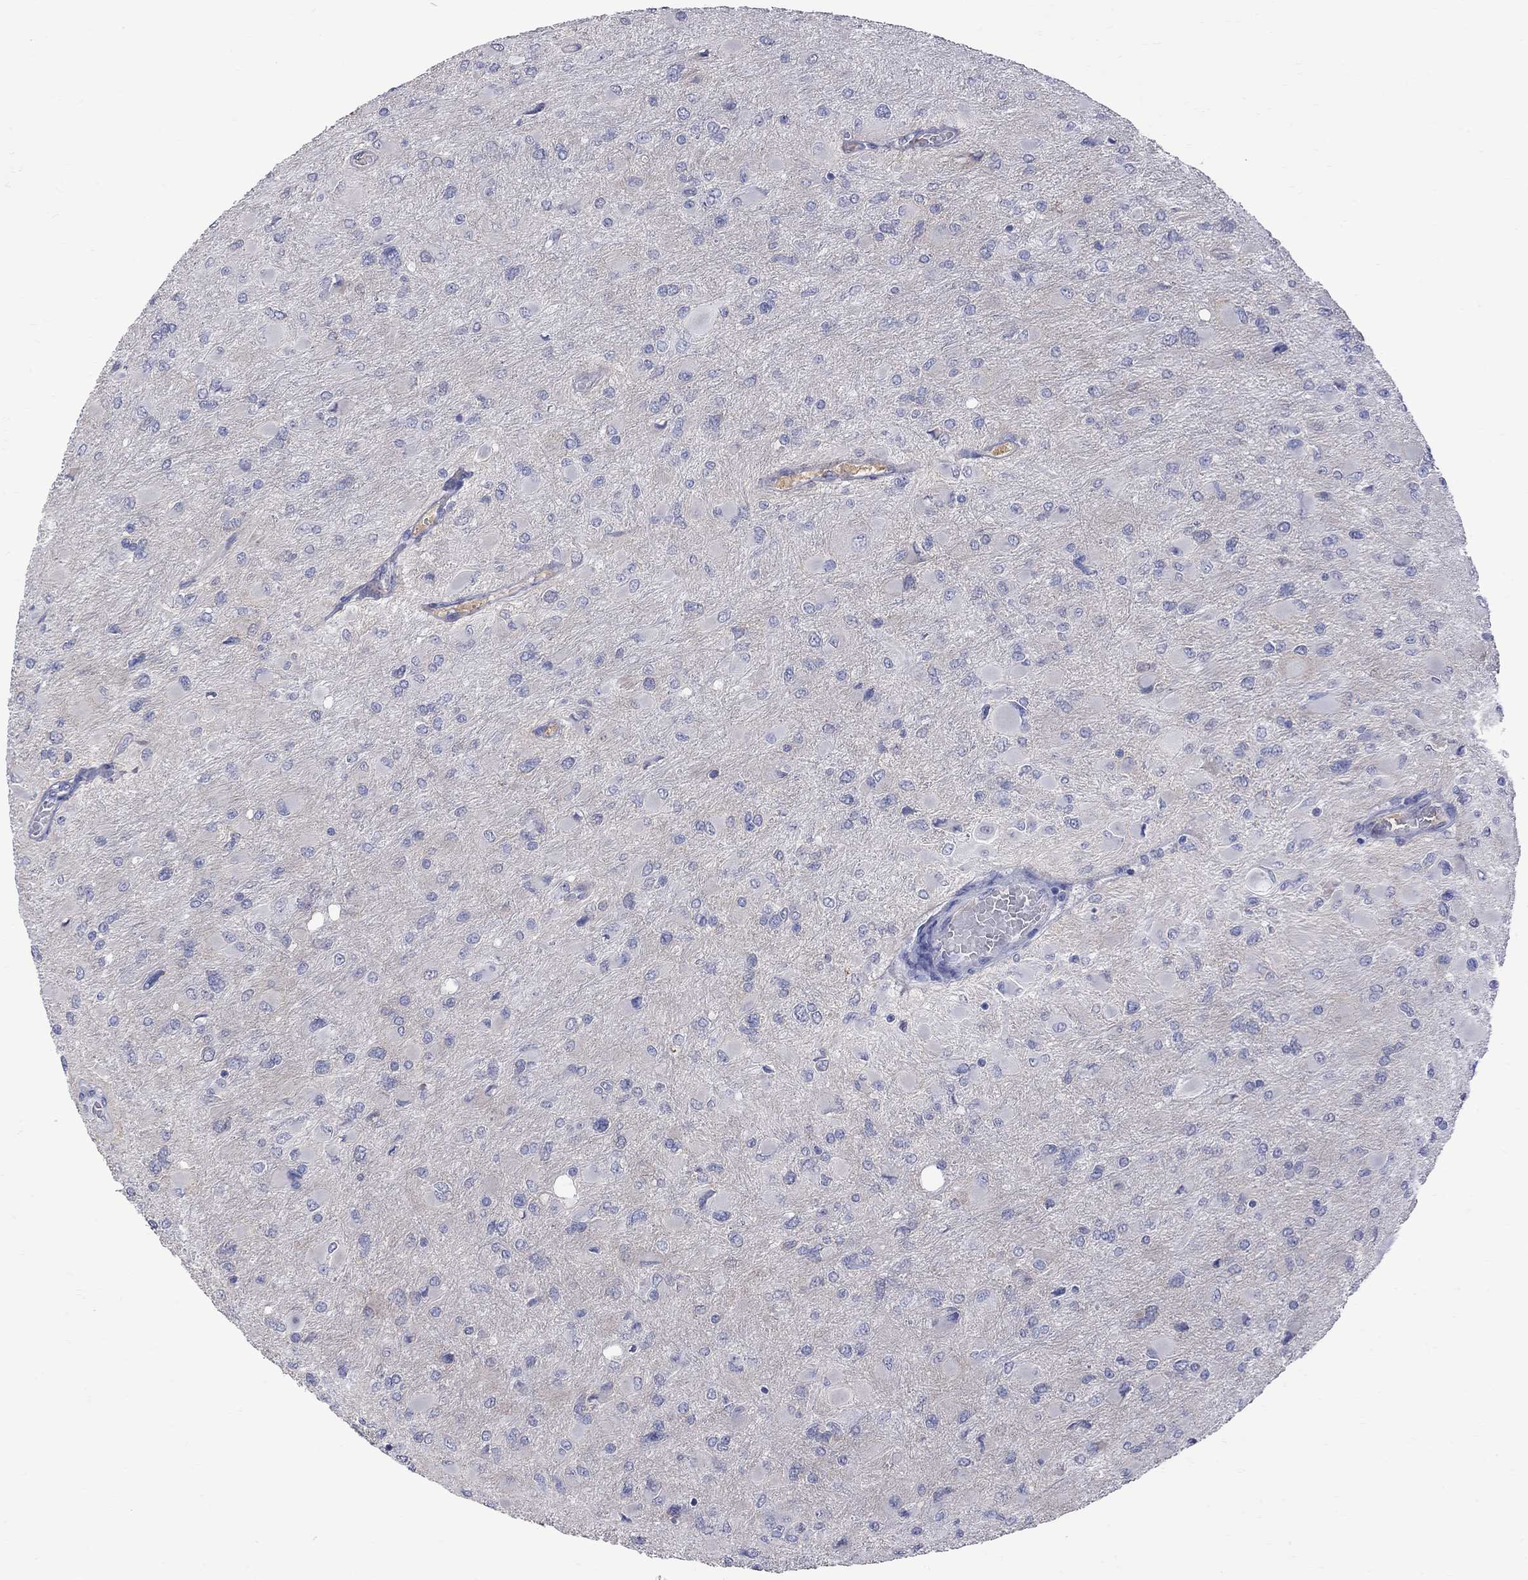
{"staining": {"intensity": "negative", "quantity": "none", "location": "none"}, "tissue": "glioma", "cell_type": "Tumor cells", "image_type": "cancer", "snomed": [{"axis": "morphology", "description": "Glioma, malignant, High grade"}, {"axis": "topography", "description": "Cerebral cortex"}], "caption": "An image of glioma stained for a protein reveals no brown staining in tumor cells.", "gene": "KCND2", "patient": {"sex": "female", "age": 36}}